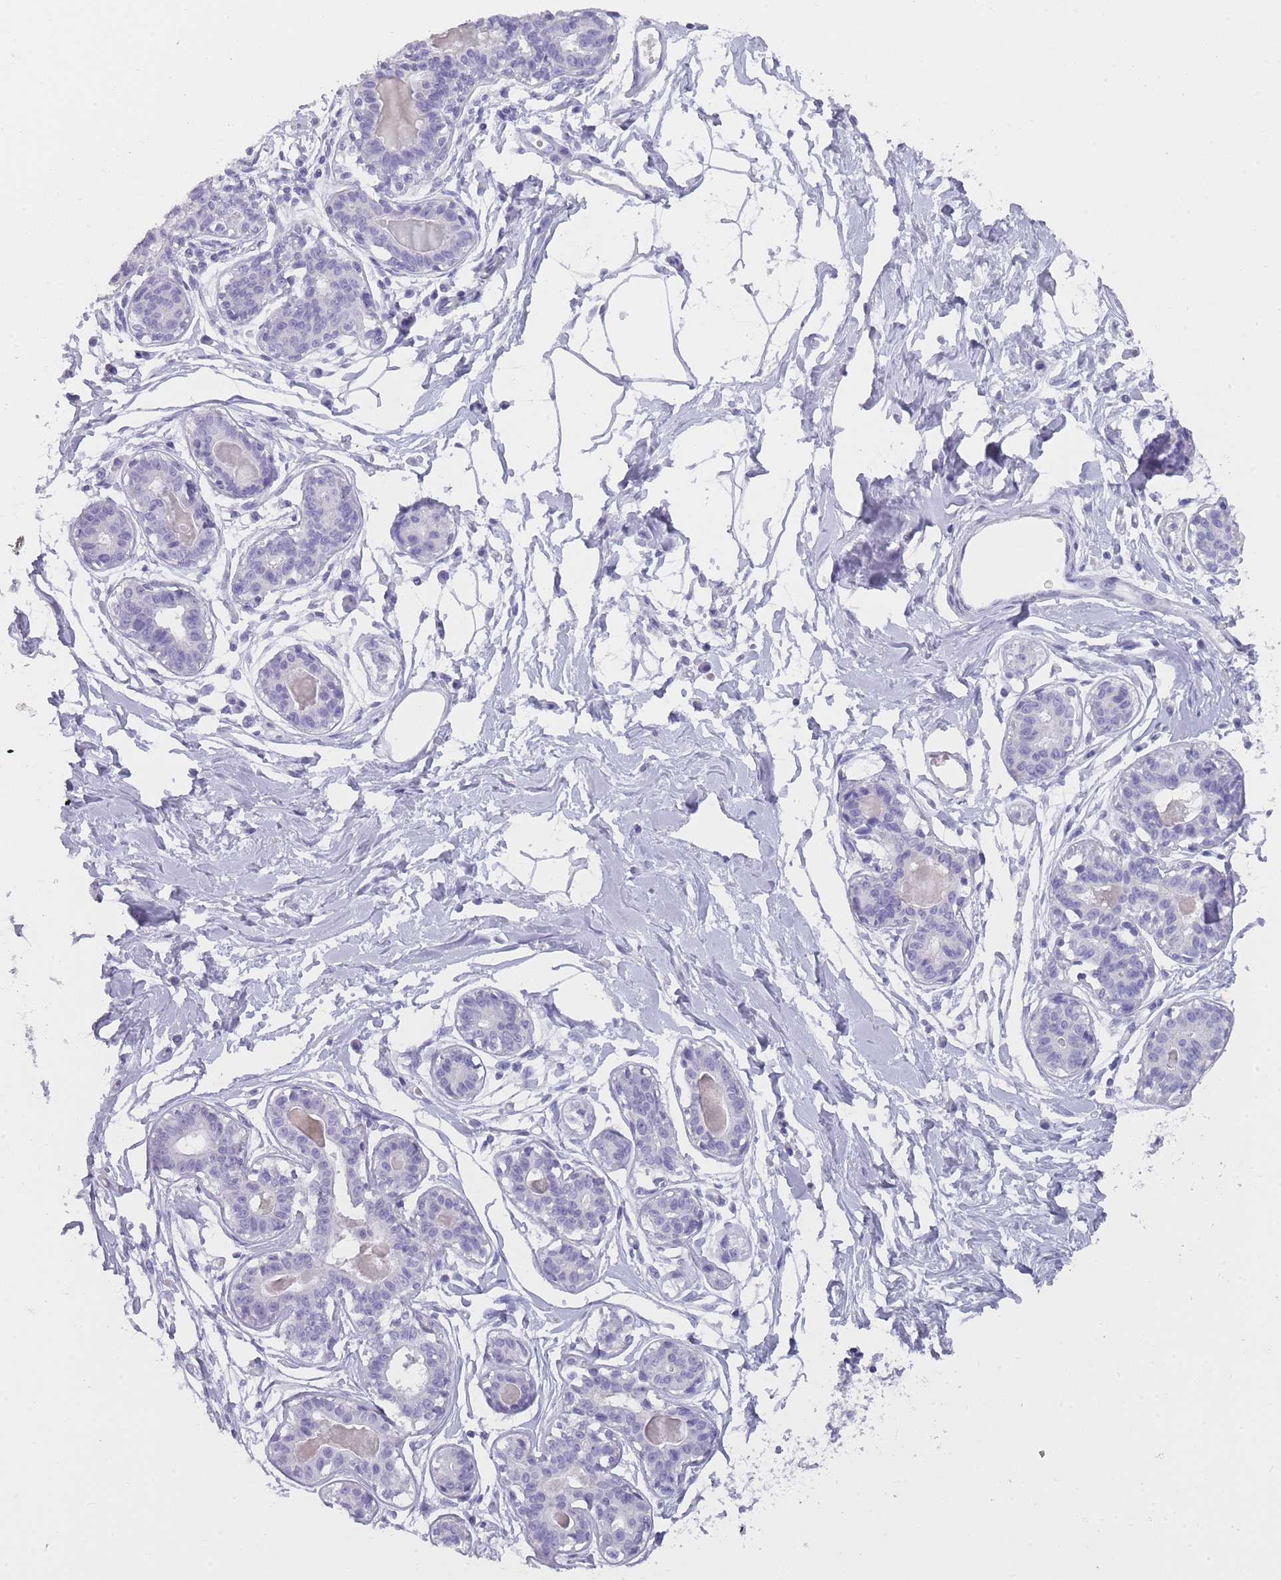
{"staining": {"intensity": "negative", "quantity": "none", "location": "none"}, "tissue": "breast", "cell_type": "Adipocytes", "image_type": "normal", "snomed": [{"axis": "morphology", "description": "Normal tissue, NOS"}, {"axis": "topography", "description": "Breast"}], "caption": "Immunohistochemical staining of normal breast reveals no significant expression in adipocytes. The staining is performed using DAB brown chromogen with nuclei counter-stained in using hematoxylin.", "gene": "TCP11X1", "patient": {"sex": "female", "age": 45}}